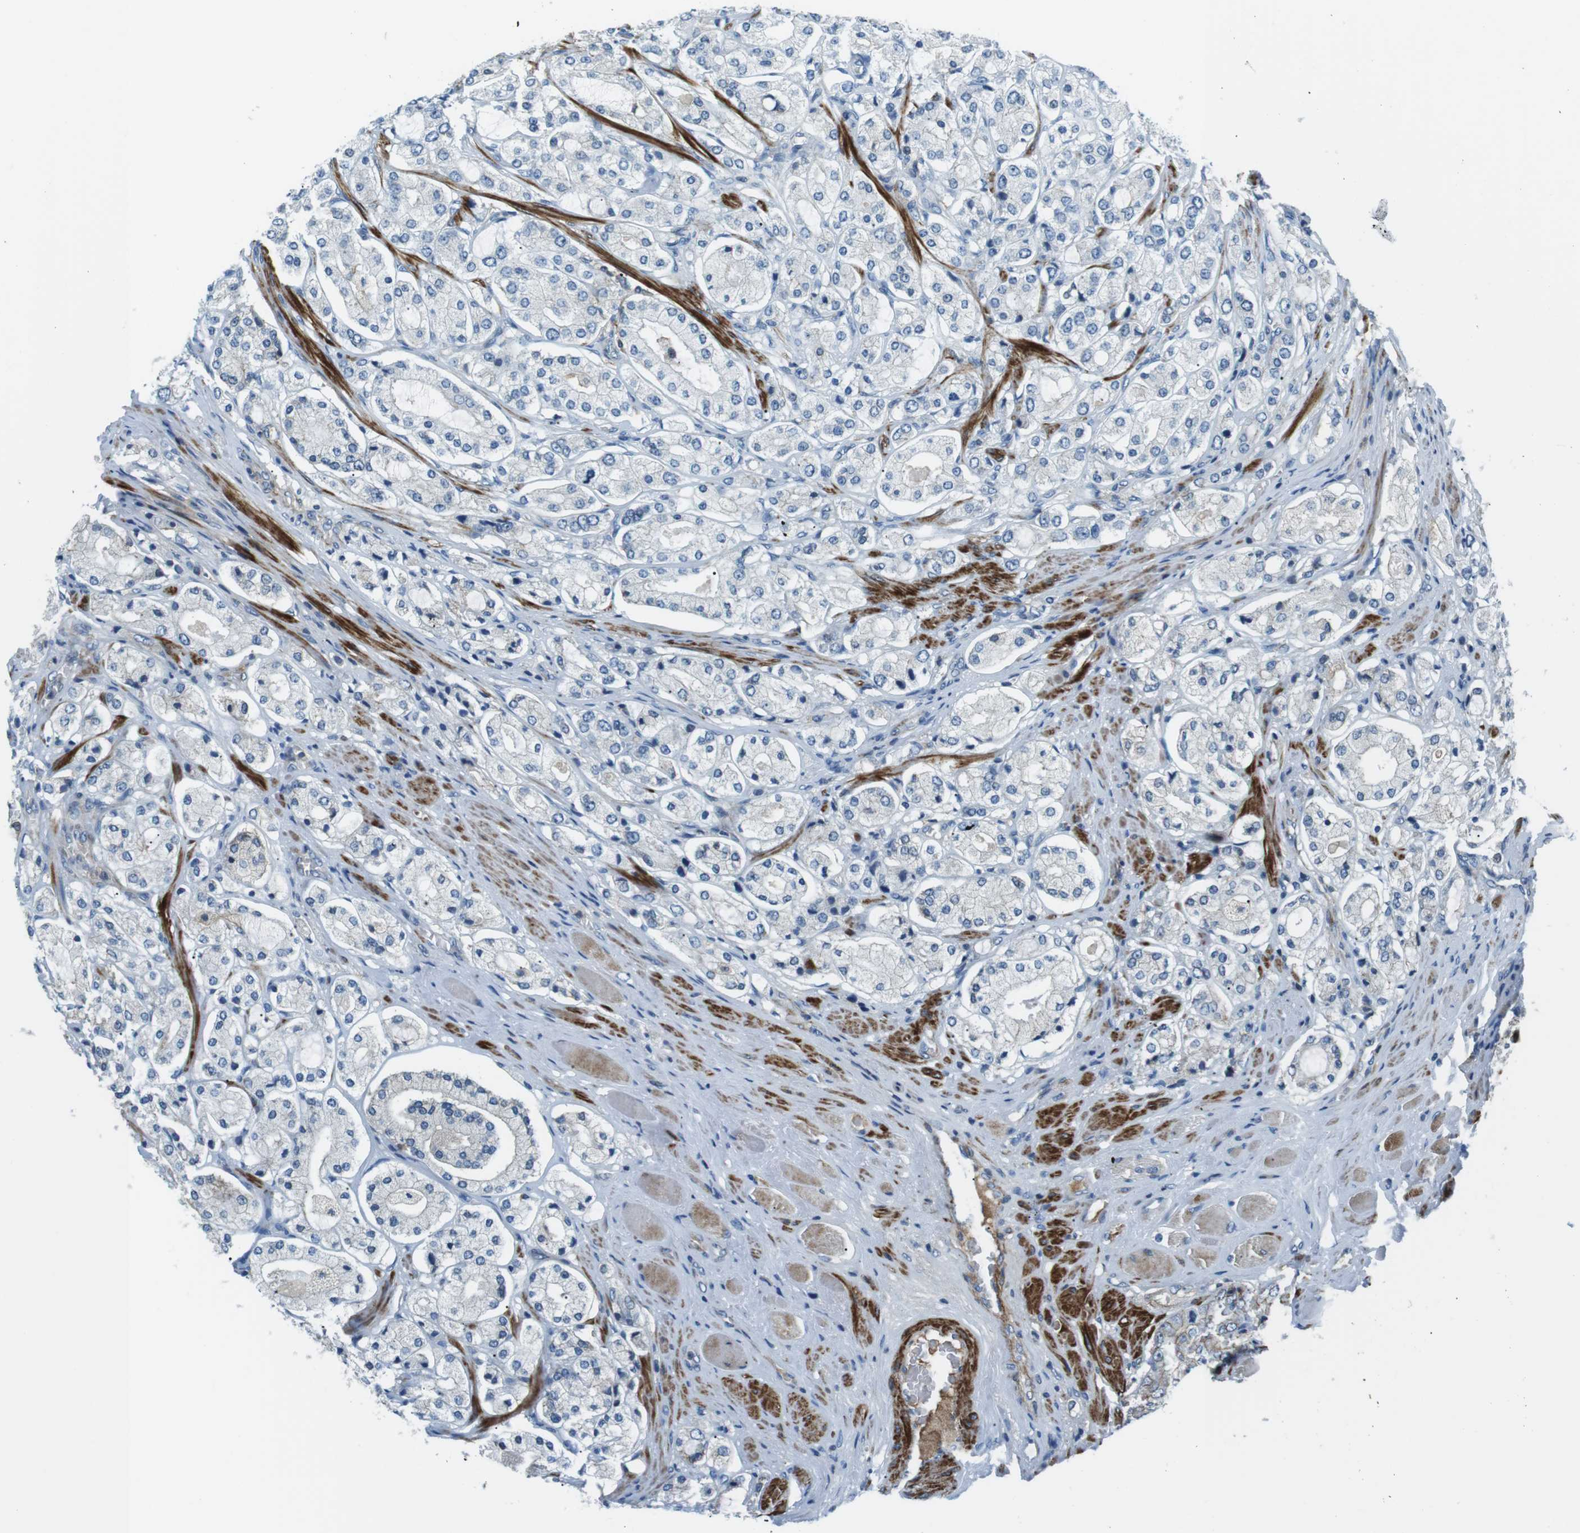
{"staining": {"intensity": "weak", "quantity": "<25%", "location": "cytoplasmic/membranous"}, "tissue": "prostate cancer", "cell_type": "Tumor cells", "image_type": "cancer", "snomed": [{"axis": "morphology", "description": "Adenocarcinoma, High grade"}, {"axis": "topography", "description": "Prostate"}], "caption": "Tumor cells are negative for protein expression in human high-grade adenocarcinoma (prostate).", "gene": "ARVCF", "patient": {"sex": "male", "age": 65}}